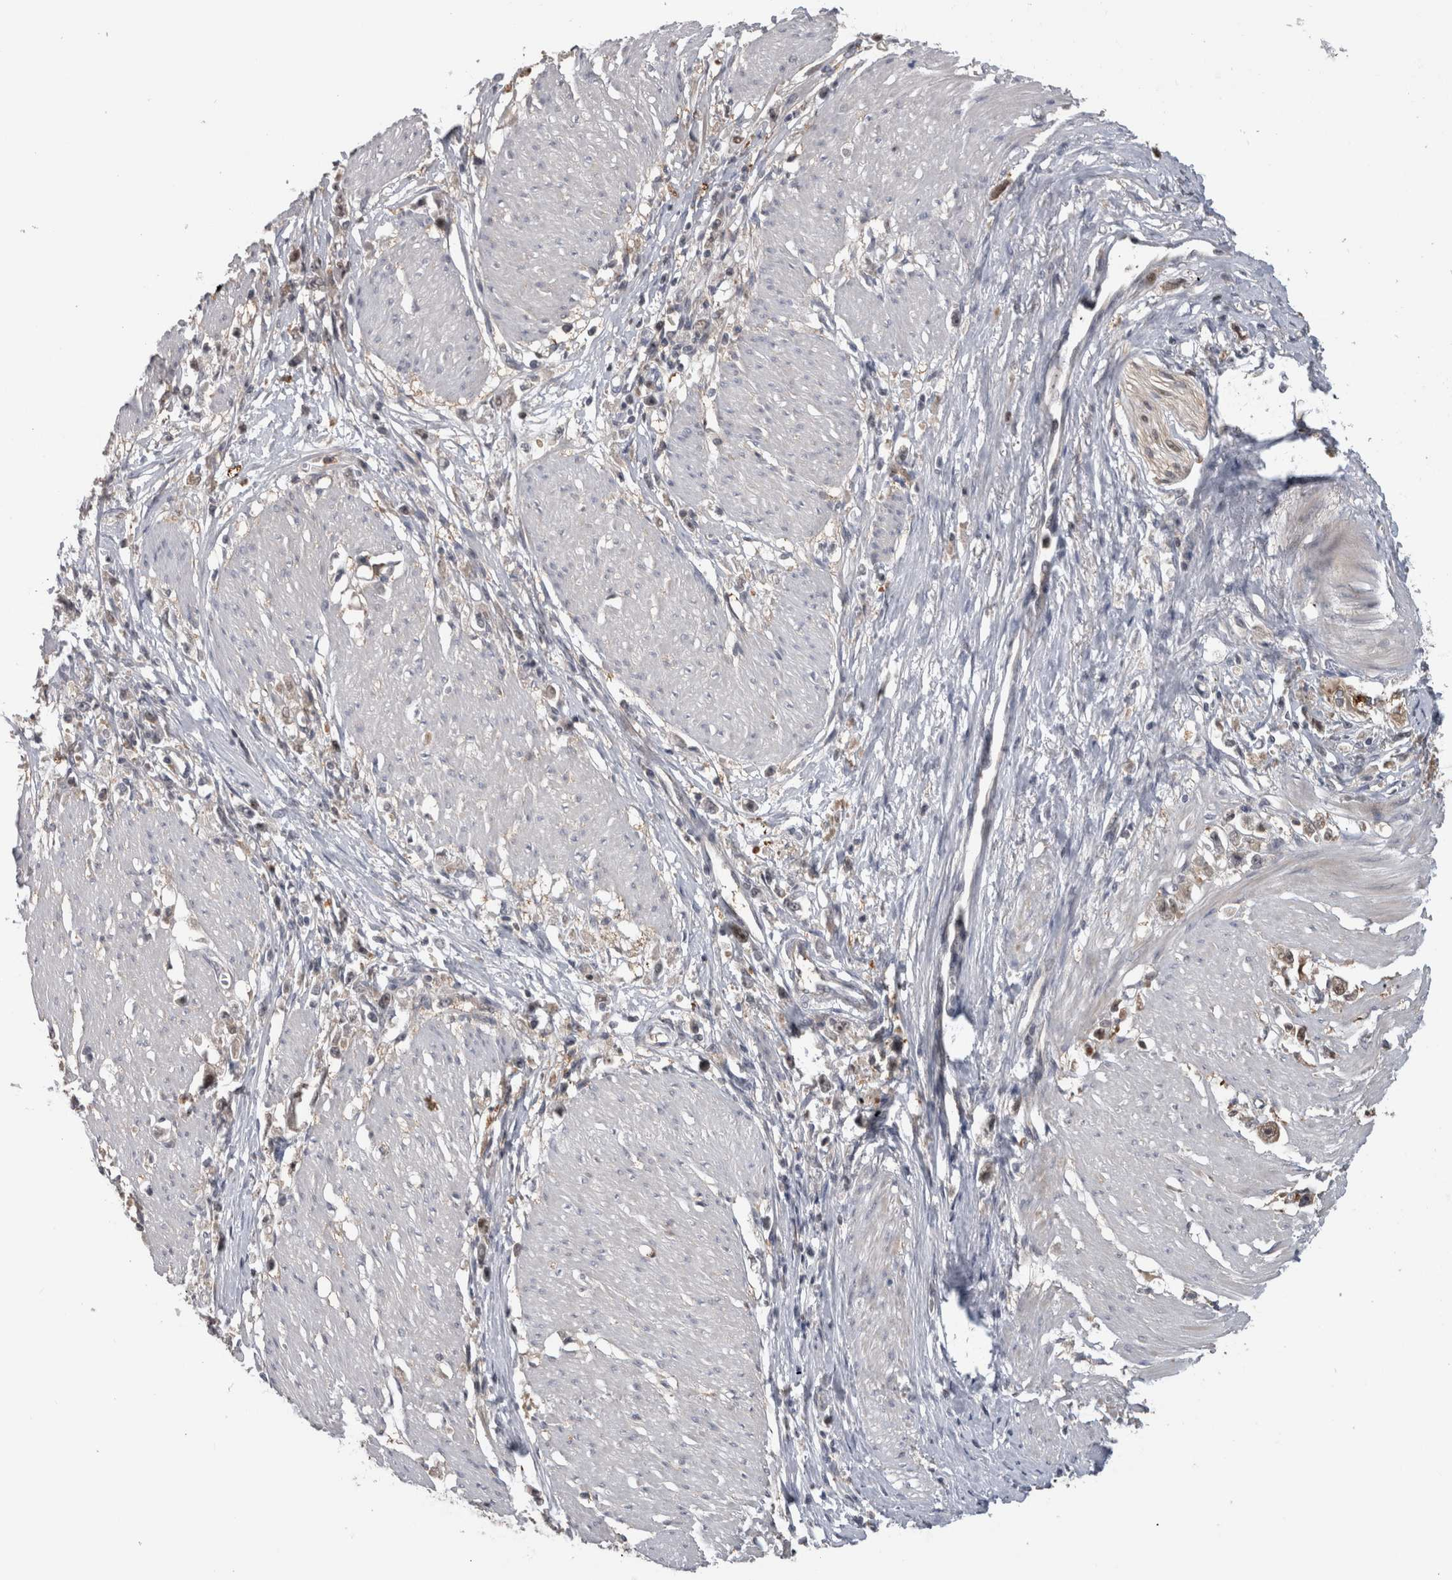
{"staining": {"intensity": "weak", "quantity": "<25%", "location": "nuclear"}, "tissue": "stomach cancer", "cell_type": "Tumor cells", "image_type": "cancer", "snomed": [{"axis": "morphology", "description": "Adenocarcinoma, NOS"}, {"axis": "topography", "description": "Stomach"}], "caption": "Immunohistochemical staining of human stomach cancer displays no significant expression in tumor cells. (Brightfield microscopy of DAB IHC at high magnification).", "gene": "USH1G", "patient": {"sex": "female", "age": 59}}